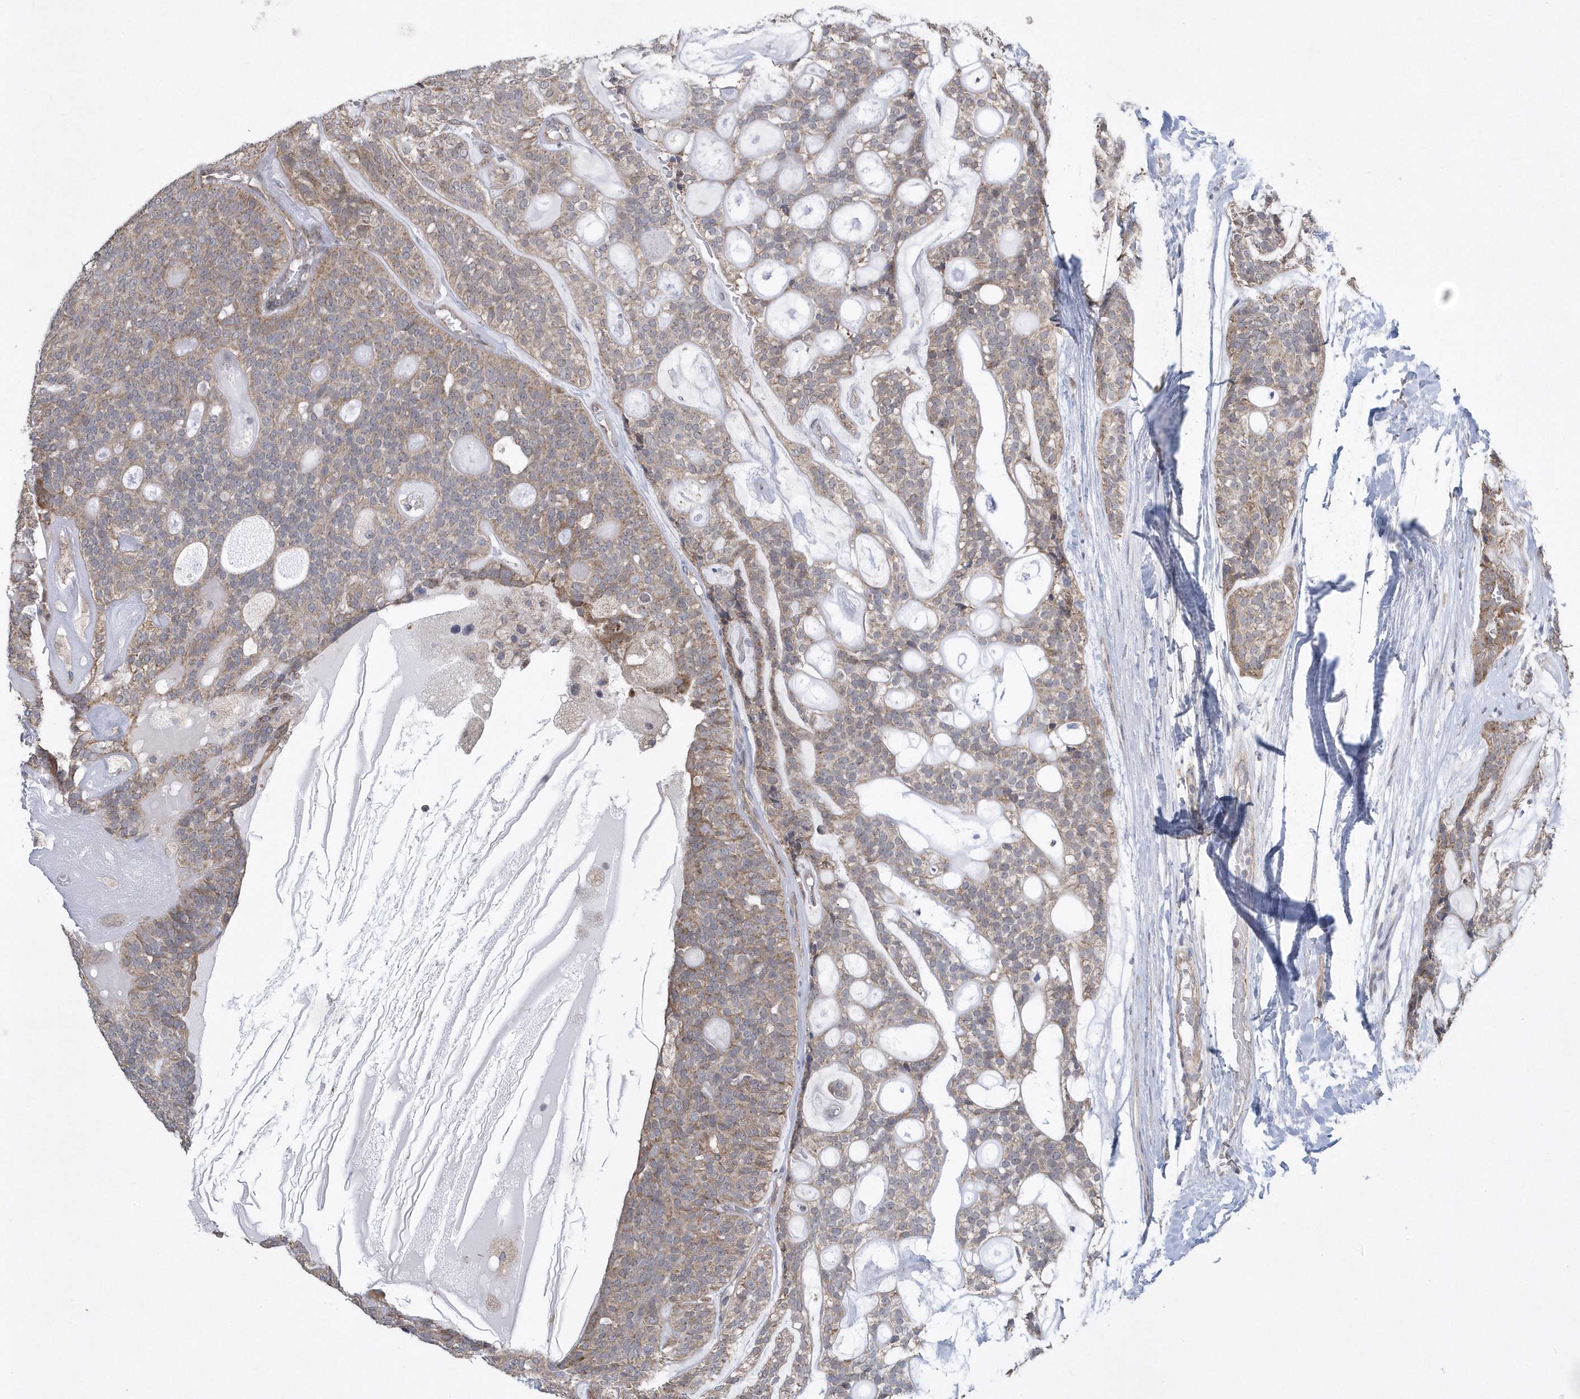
{"staining": {"intensity": "moderate", "quantity": ">75%", "location": "cytoplasmic/membranous"}, "tissue": "head and neck cancer", "cell_type": "Tumor cells", "image_type": "cancer", "snomed": [{"axis": "morphology", "description": "Adenocarcinoma, NOS"}, {"axis": "topography", "description": "Head-Neck"}], "caption": "Head and neck cancer was stained to show a protein in brown. There is medium levels of moderate cytoplasmic/membranous expression in approximately >75% of tumor cells.", "gene": "SLX9", "patient": {"sex": "male", "age": 66}}